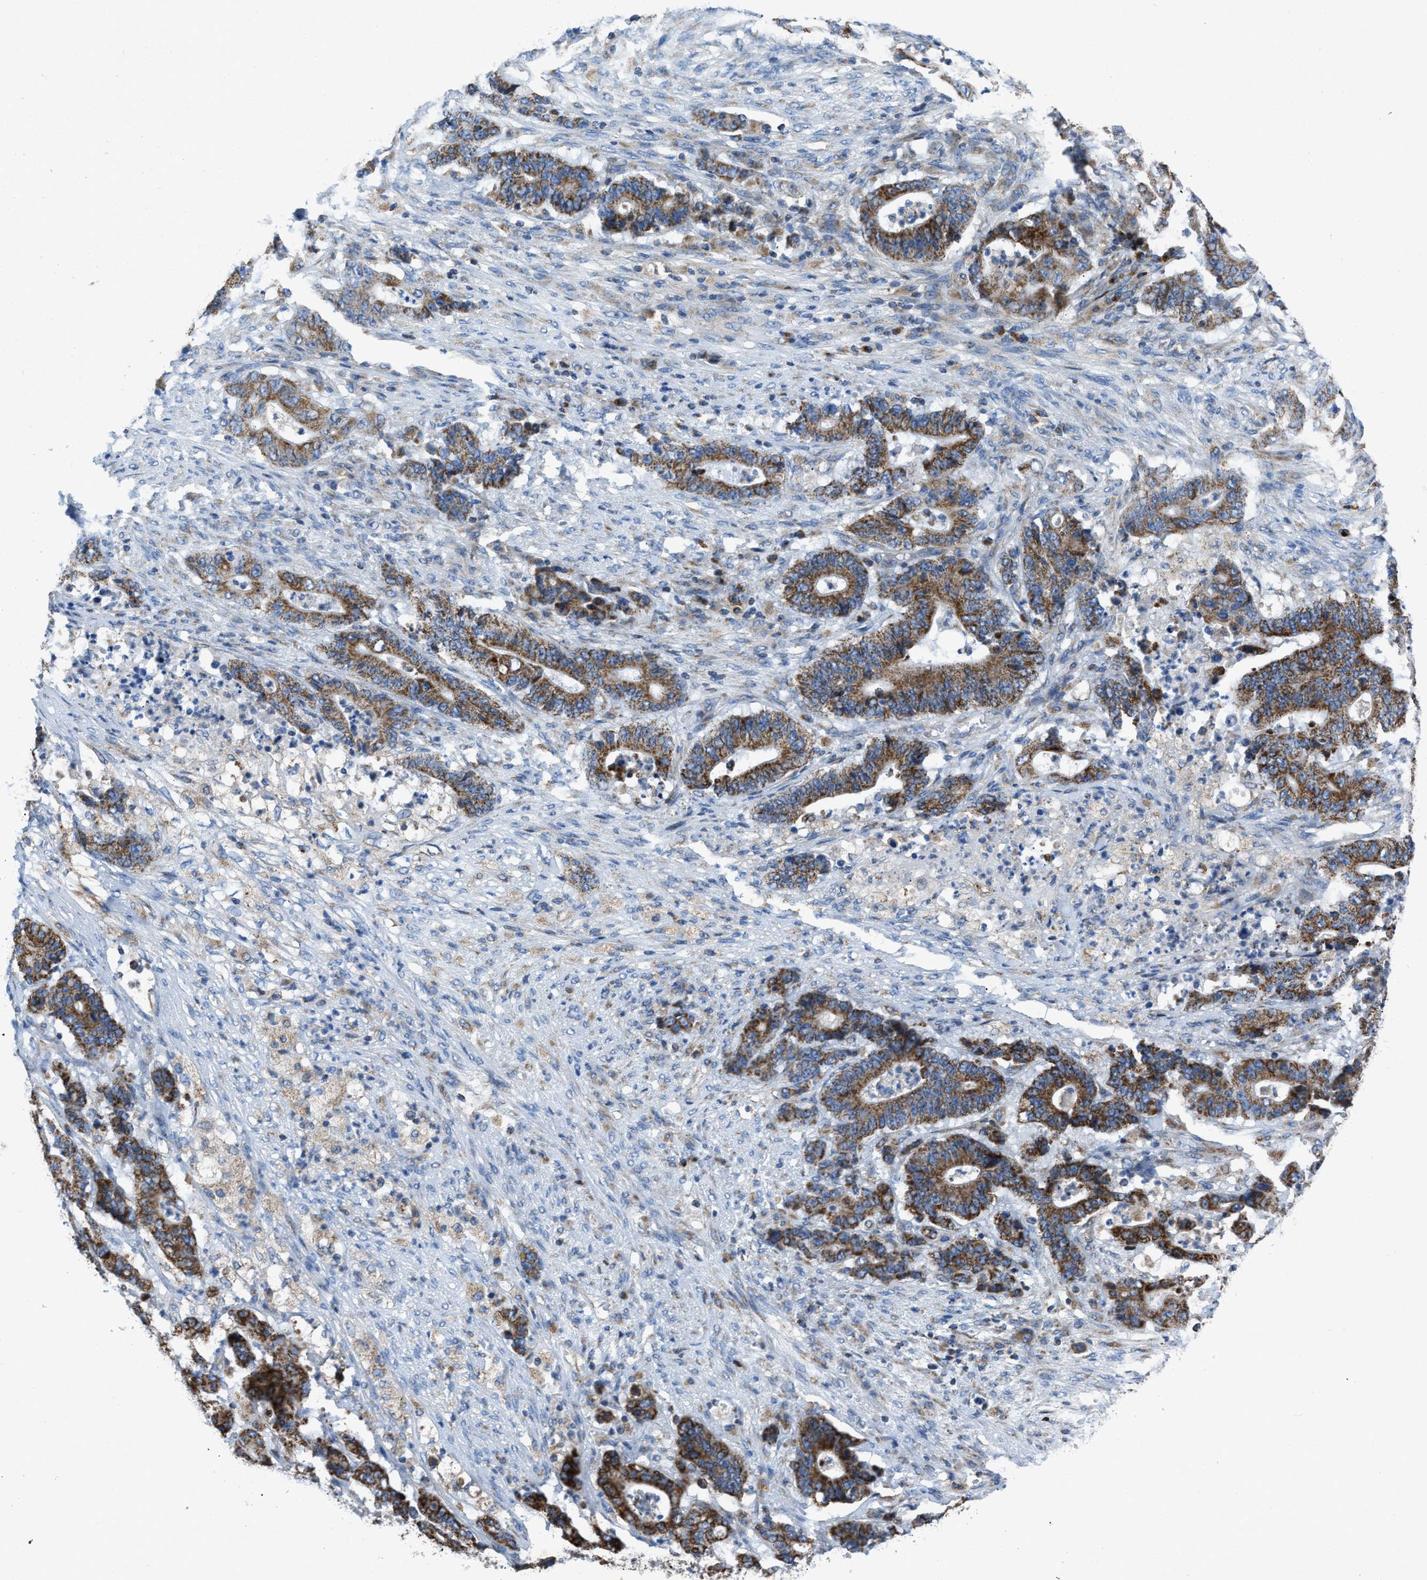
{"staining": {"intensity": "strong", "quantity": ">75%", "location": "cytoplasmic/membranous"}, "tissue": "stomach cancer", "cell_type": "Tumor cells", "image_type": "cancer", "snomed": [{"axis": "morphology", "description": "Adenocarcinoma, NOS"}, {"axis": "topography", "description": "Stomach"}], "caption": "A high amount of strong cytoplasmic/membranous positivity is present in about >75% of tumor cells in stomach adenocarcinoma tissue. (Brightfield microscopy of DAB IHC at high magnification).", "gene": "ETFB", "patient": {"sex": "female", "age": 73}}